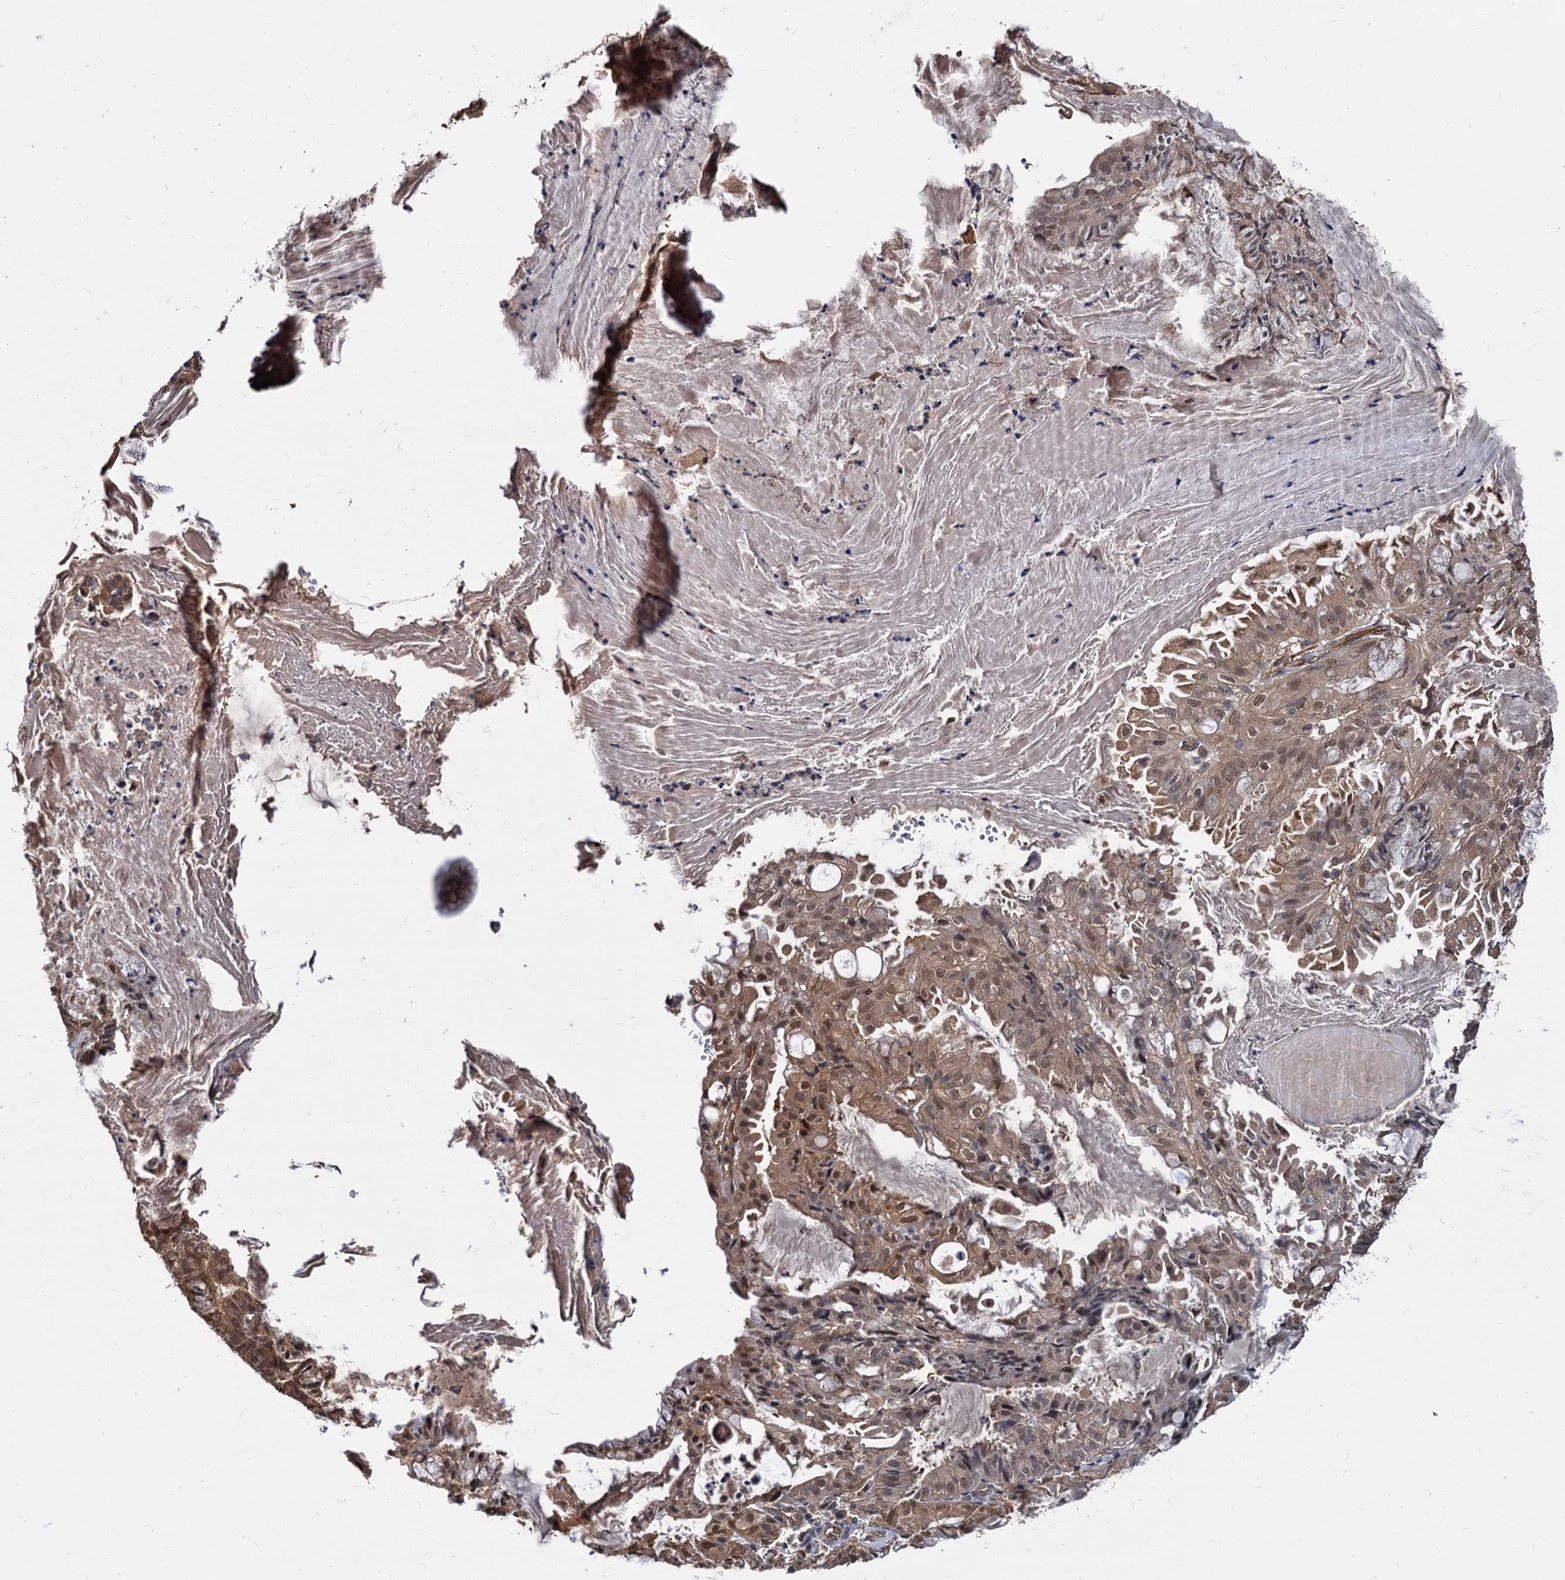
{"staining": {"intensity": "moderate", "quantity": ">75%", "location": "cytoplasmic/membranous,nuclear"}, "tissue": "endometrial cancer", "cell_type": "Tumor cells", "image_type": "cancer", "snomed": [{"axis": "morphology", "description": "Adenocarcinoma, NOS"}, {"axis": "topography", "description": "Endometrium"}], "caption": "The immunohistochemical stain labels moderate cytoplasmic/membranous and nuclear staining in tumor cells of endometrial cancer (adenocarcinoma) tissue. The protein is stained brown, and the nuclei are stained in blue (DAB IHC with brightfield microscopy, high magnification).", "gene": "PSMD4", "patient": {"sex": "female", "age": 86}}